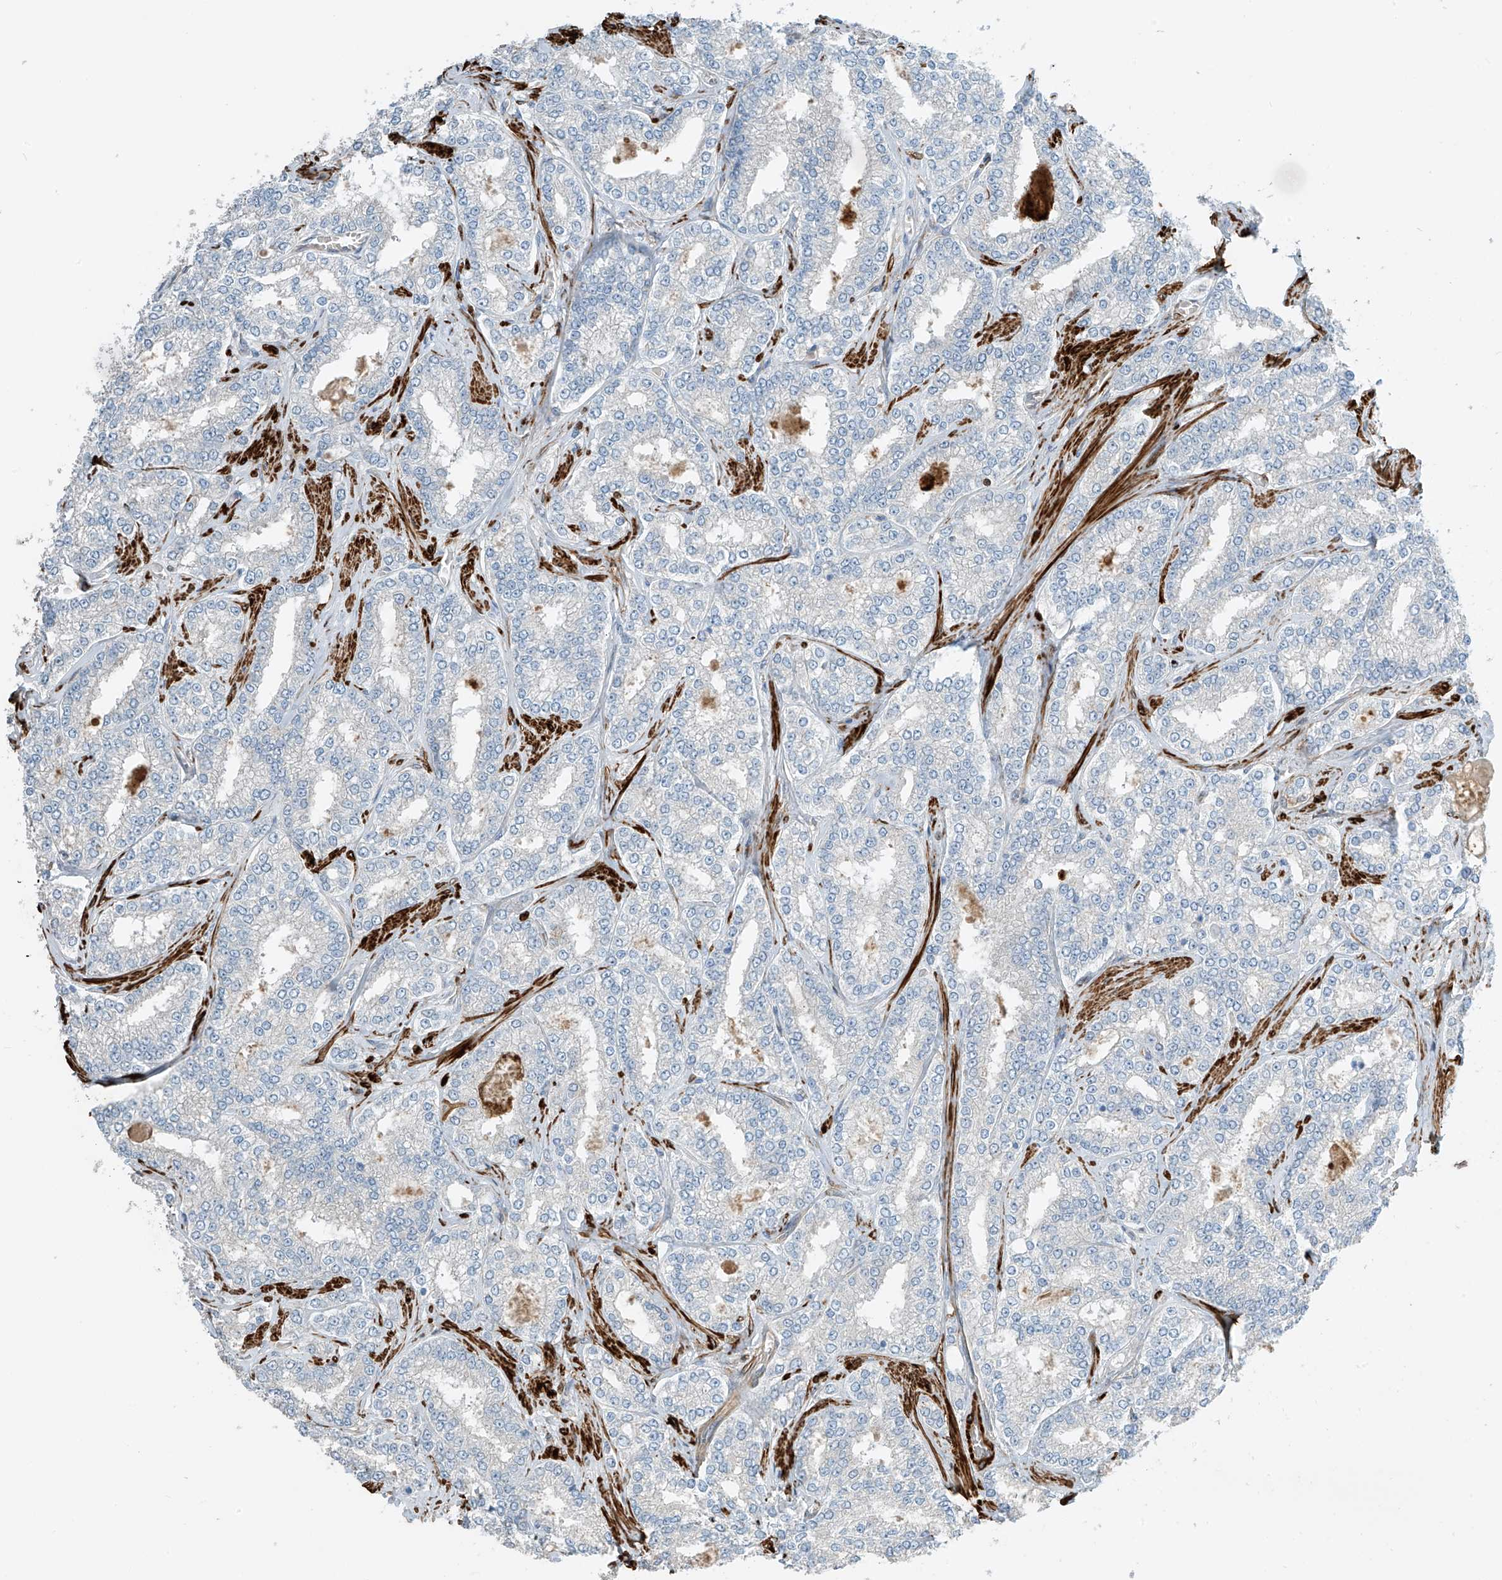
{"staining": {"intensity": "negative", "quantity": "none", "location": "none"}, "tissue": "prostate cancer", "cell_type": "Tumor cells", "image_type": "cancer", "snomed": [{"axis": "morphology", "description": "Normal tissue, NOS"}, {"axis": "morphology", "description": "Adenocarcinoma, High grade"}, {"axis": "topography", "description": "Prostate"}], "caption": "IHC of adenocarcinoma (high-grade) (prostate) shows no expression in tumor cells.", "gene": "SH3BGRL3", "patient": {"sex": "male", "age": 83}}